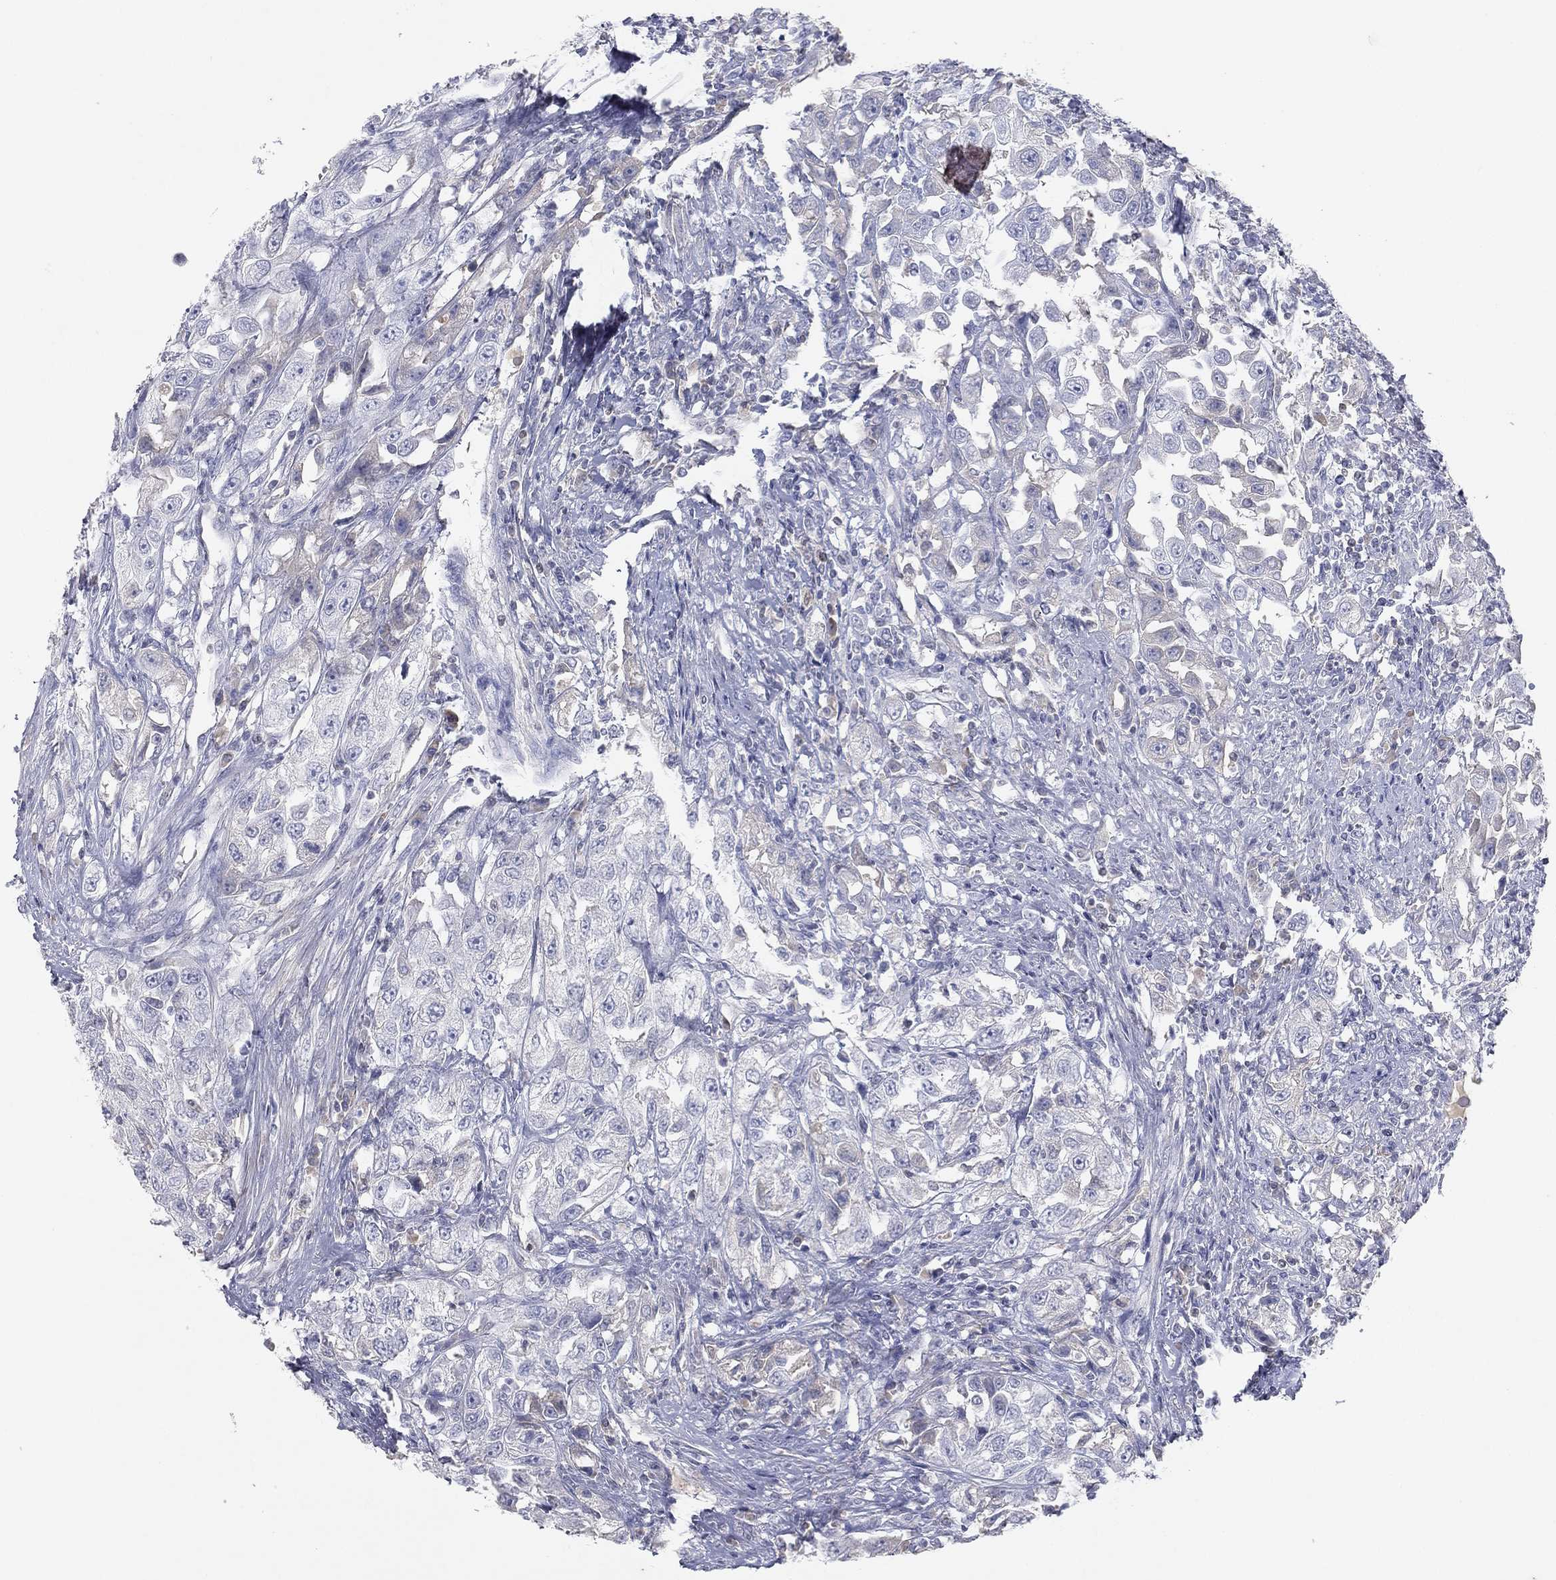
{"staining": {"intensity": "negative", "quantity": "none", "location": "none"}, "tissue": "urothelial cancer", "cell_type": "Tumor cells", "image_type": "cancer", "snomed": [{"axis": "morphology", "description": "Urothelial carcinoma, High grade"}, {"axis": "topography", "description": "Urinary bladder"}], "caption": "Immunohistochemistry (IHC) photomicrograph of neoplastic tissue: urothelial cancer stained with DAB exhibits no significant protein expression in tumor cells.", "gene": "CPT1B", "patient": {"sex": "female", "age": 56}}